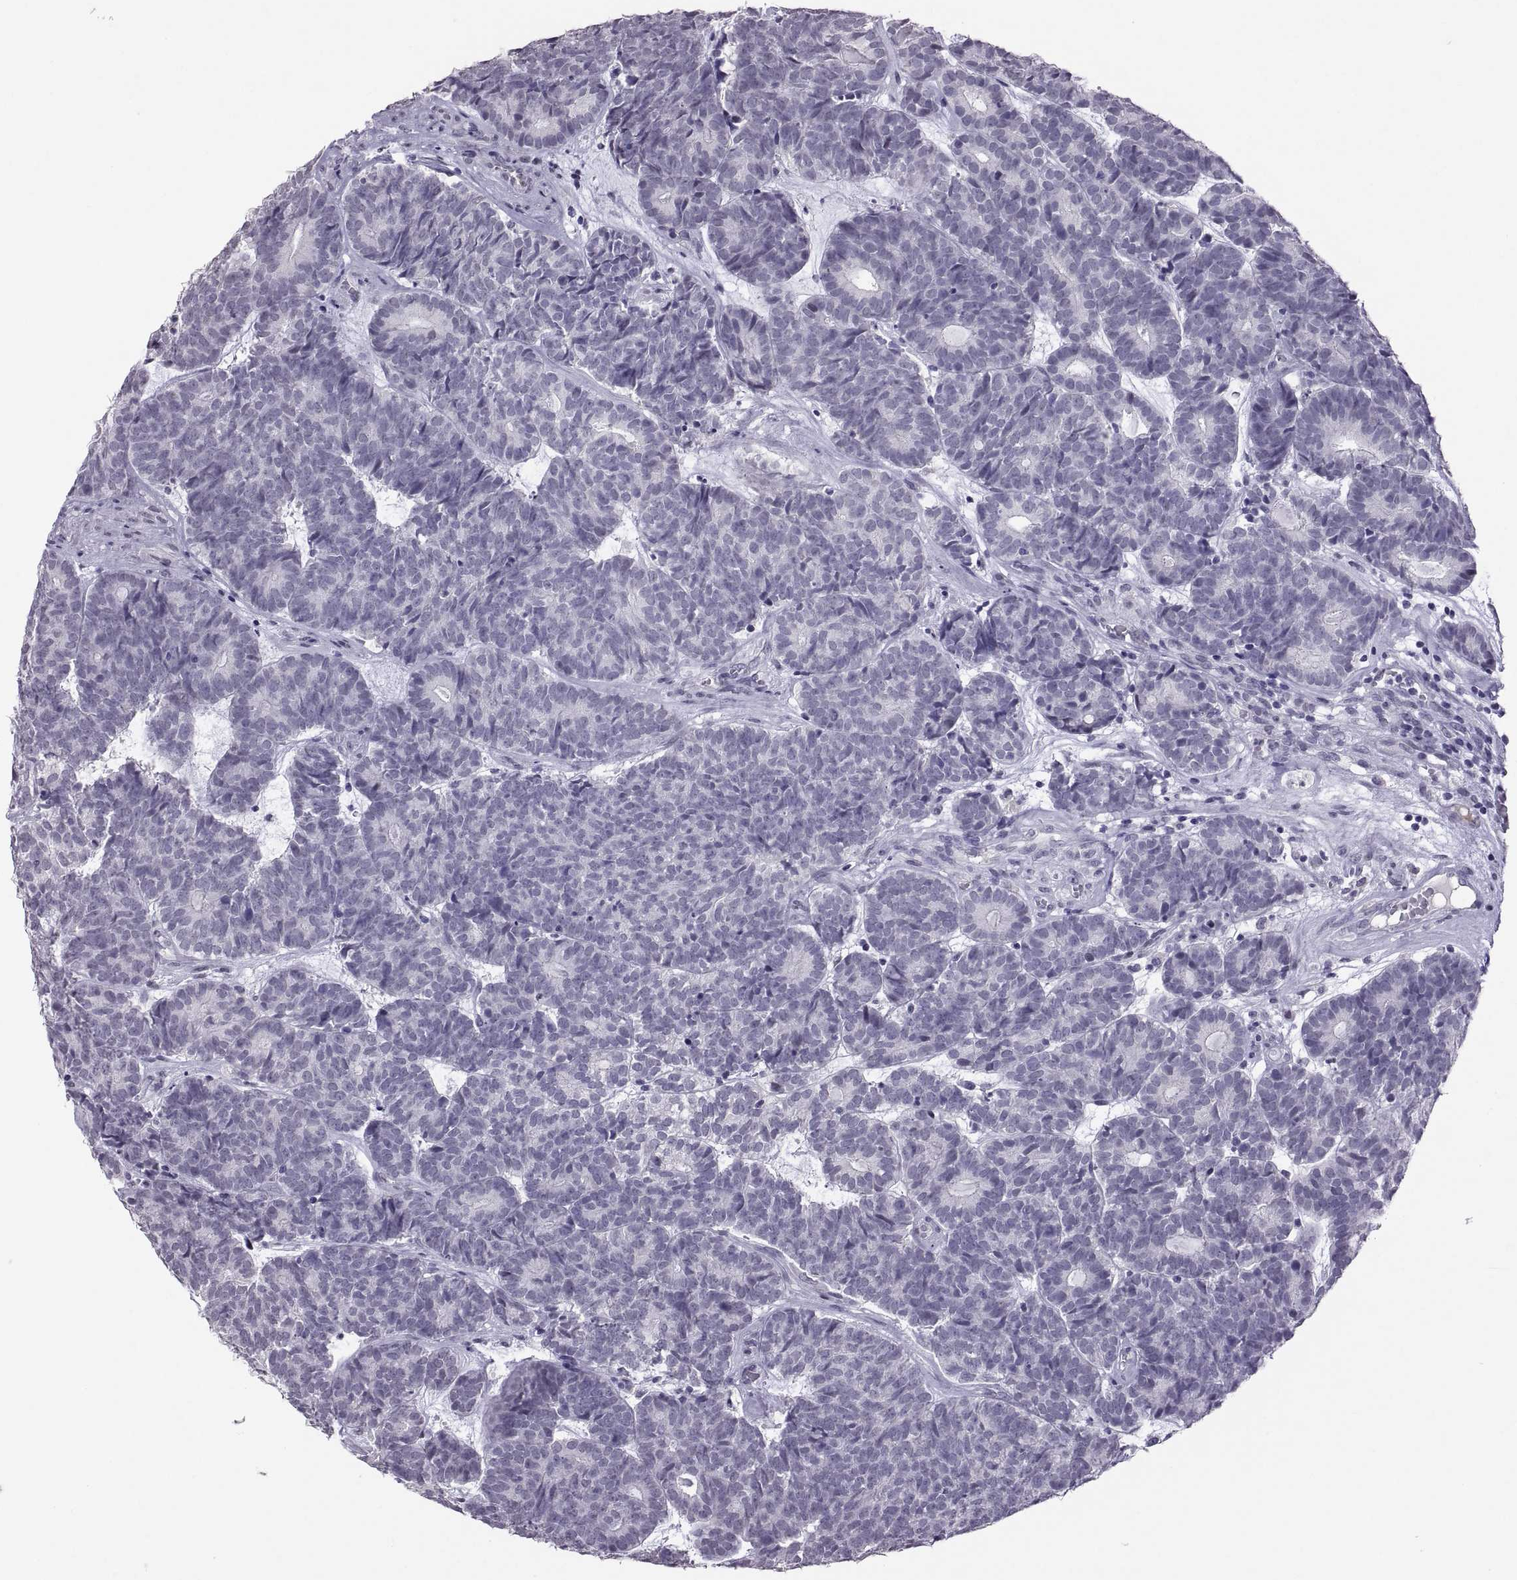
{"staining": {"intensity": "negative", "quantity": "none", "location": "none"}, "tissue": "head and neck cancer", "cell_type": "Tumor cells", "image_type": "cancer", "snomed": [{"axis": "morphology", "description": "Adenocarcinoma, NOS"}, {"axis": "topography", "description": "Head-Neck"}], "caption": "The photomicrograph reveals no significant positivity in tumor cells of head and neck cancer. The staining is performed using DAB brown chromogen with nuclei counter-stained in using hematoxylin.", "gene": "KRT77", "patient": {"sex": "female", "age": 81}}